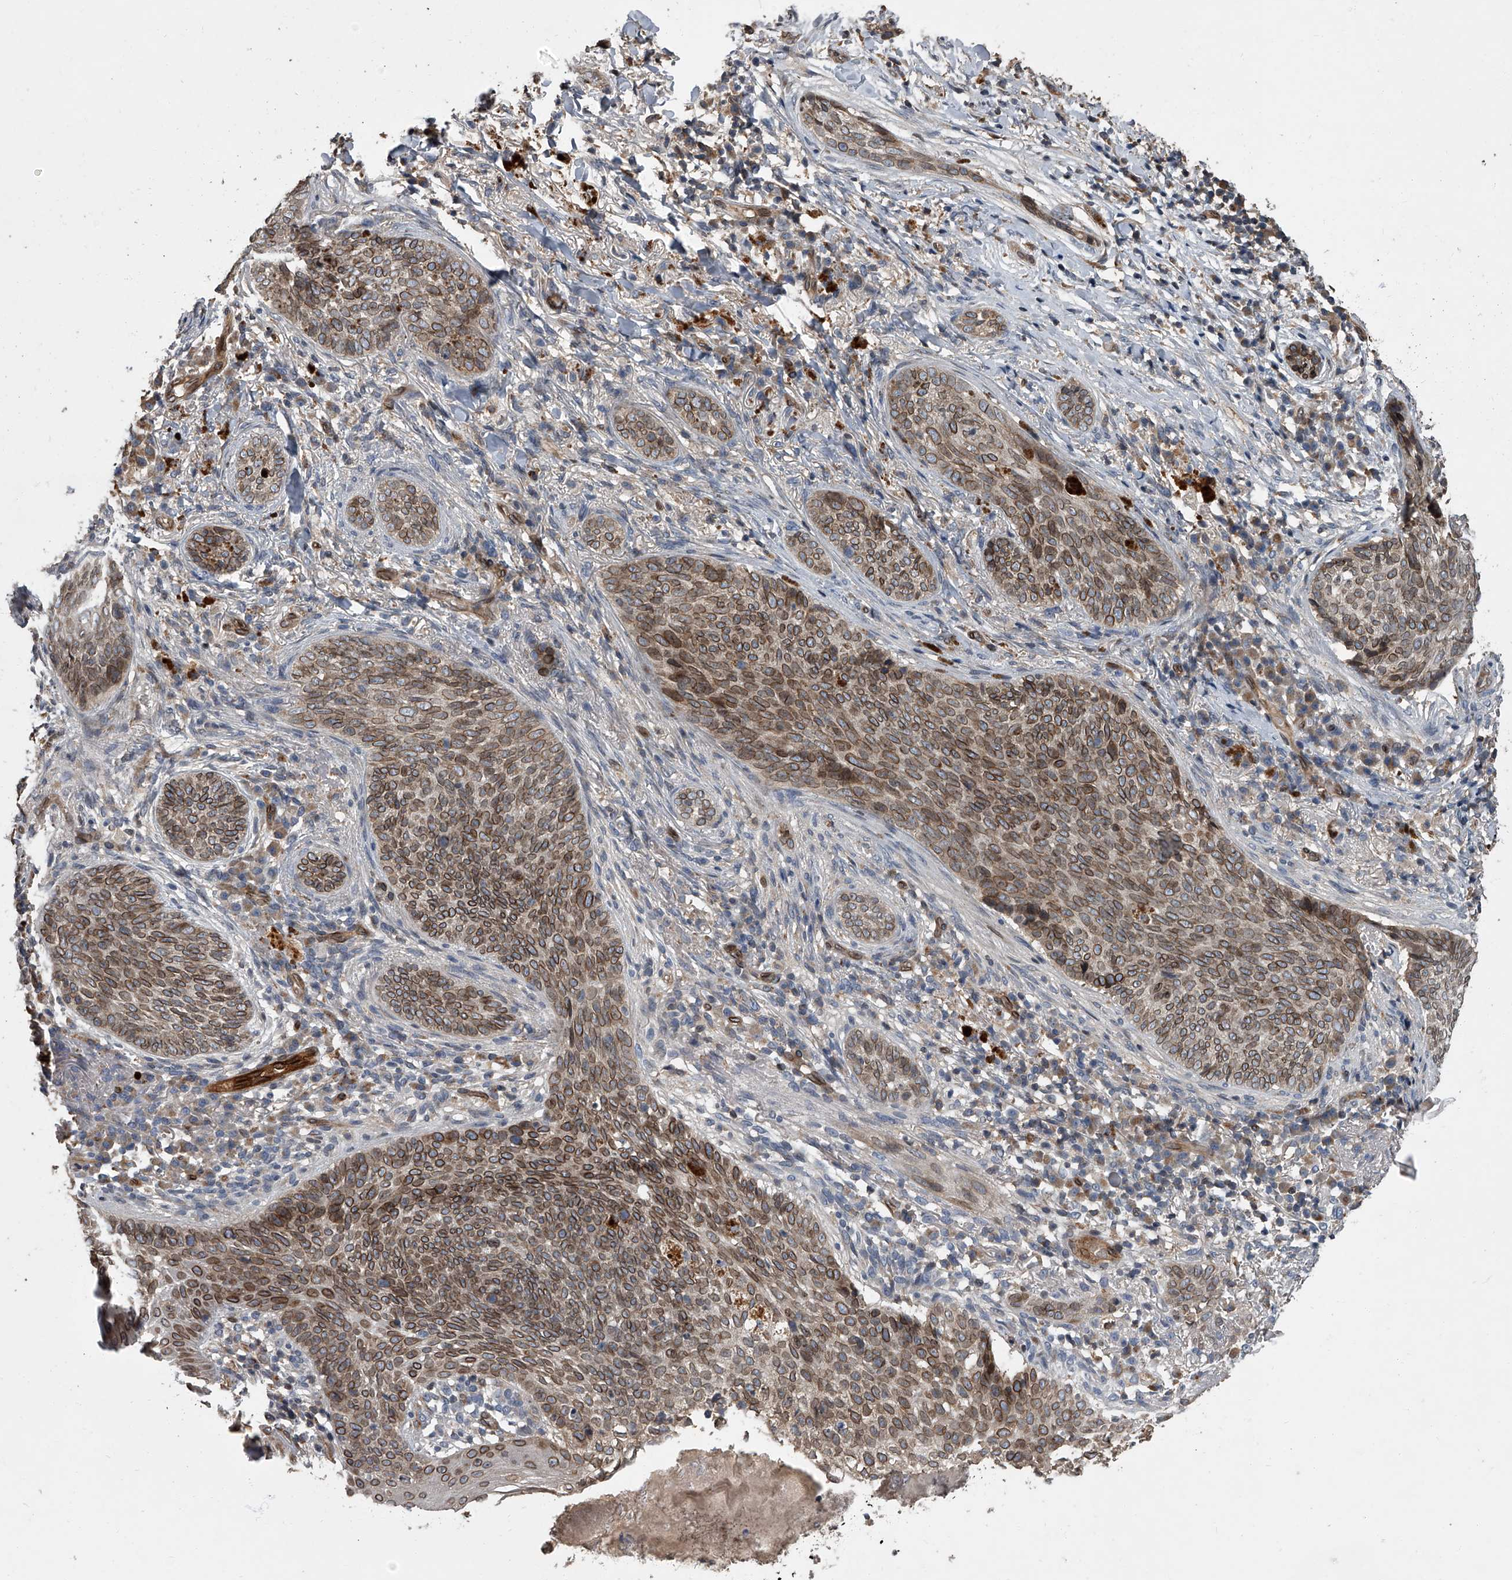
{"staining": {"intensity": "moderate", "quantity": ">75%", "location": "cytoplasmic/membranous,nuclear"}, "tissue": "skin cancer", "cell_type": "Tumor cells", "image_type": "cancer", "snomed": [{"axis": "morphology", "description": "Basal cell carcinoma"}, {"axis": "topography", "description": "Skin"}], "caption": "A medium amount of moderate cytoplasmic/membranous and nuclear staining is appreciated in about >75% of tumor cells in skin basal cell carcinoma tissue.", "gene": "LRRC8C", "patient": {"sex": "male", "age": 85}}